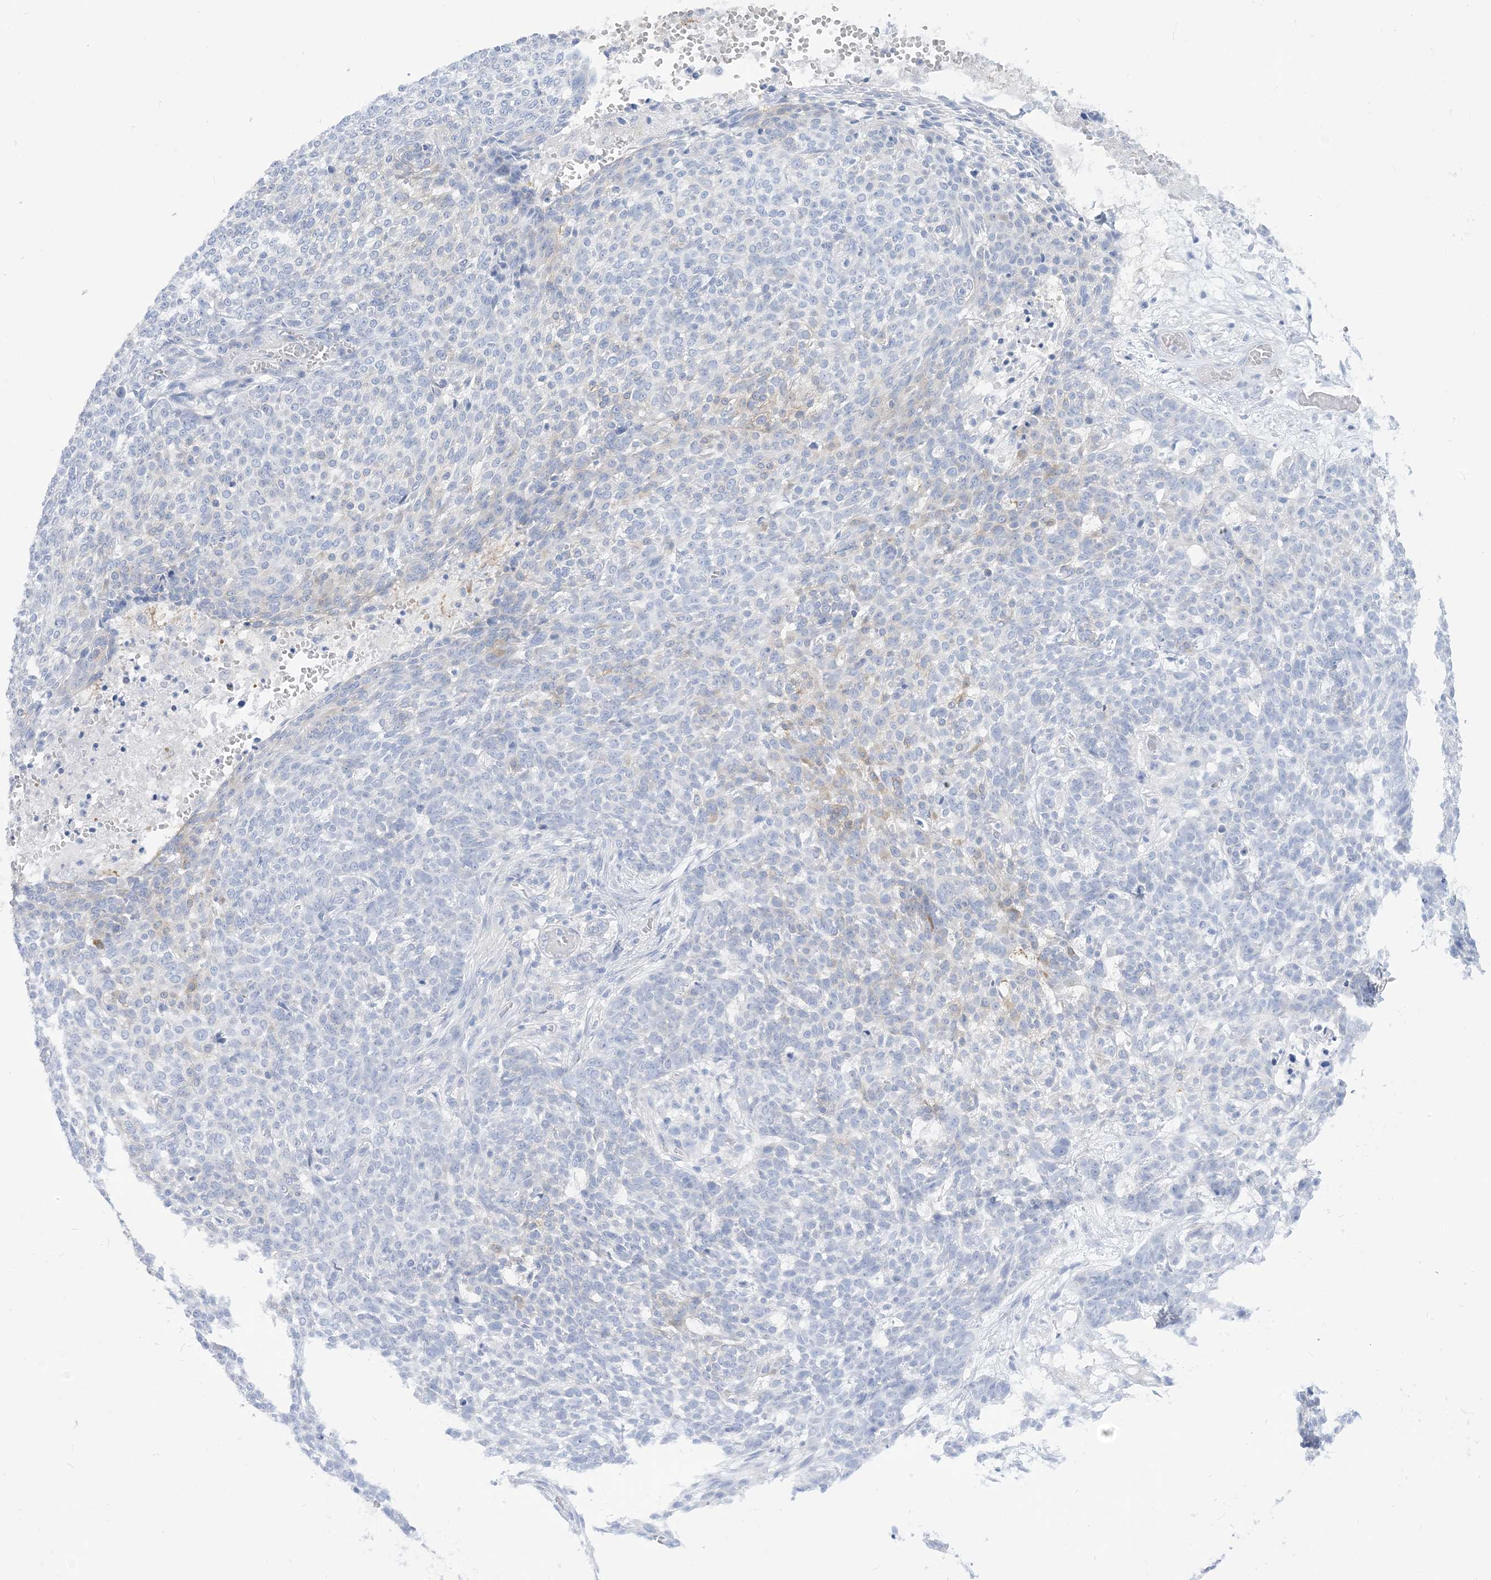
{"staining": {"intensity": "weak", "quantity": "<25%", "location": "cytoplasmic/membranous"}, "tissue": "skin cancer", "cell_type": "Tumor cells", "image_type": "cancer", "snomed": [{"axis": "morphology", "description": "Basal cell carcinoma"}, {"axis": "topography", "description": "Skin"}], "caption": "Immunohistochemistry (IHC) micrograph of neoplastic tissue: skin cancer (basal cell carcinoma) stained with DAB (3,3'-diaminobenzidine) shows no significant protein expression in tumor cells.", "gene": "MARS2", "patient": {"sex": "male", "age": 85}}